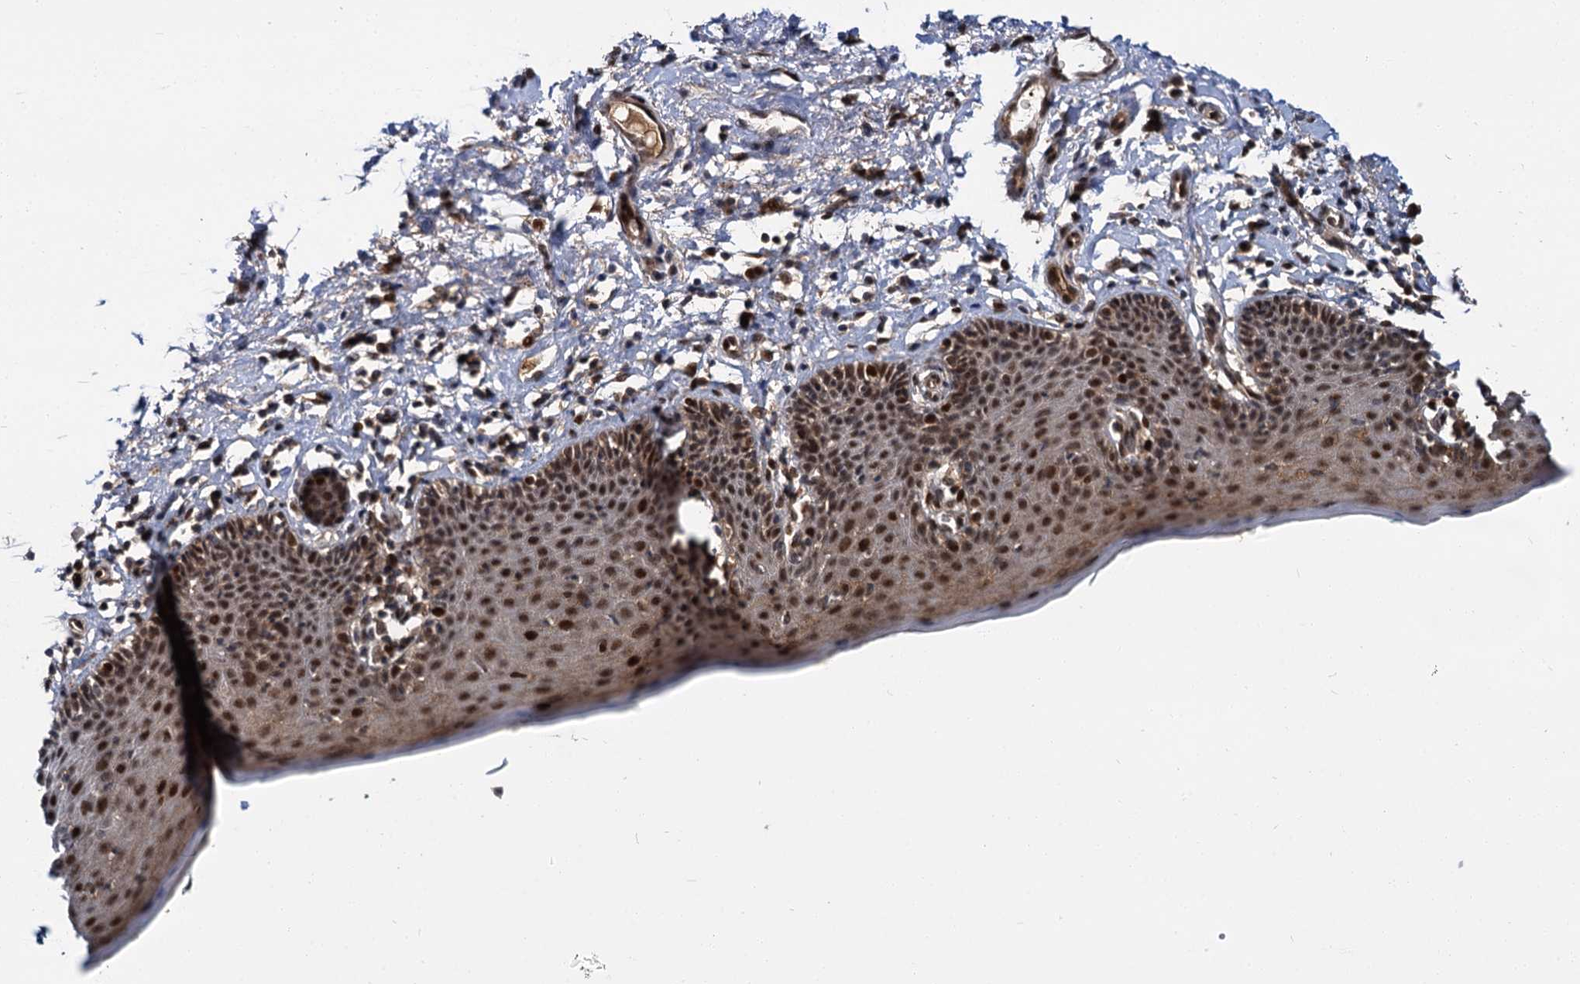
{"staining": {"intensity": "moderate", "quantity": ">75%", "location": "cytoplasmic/membranous,nuclear"}, "tissue": "skin", "cell_type": "Epidermal cells", "image_type": "normal", "snomed": [{"axis": "morphology", "description": "Normal tissue, NOS"}, {"axis": "topography", "description": "Vulva"}], "caption": "Epidermal cells display moderate cytoplasmic/membranous,nuclear positivity in approximately >75% of cells in benign skin. The staining was performed using DAB, with brown indicating positive protein expression. Nuclei are stained blue with hematoxylin.", "gene": "MBD6", "patient": {"sex": "female", "age": 66}}